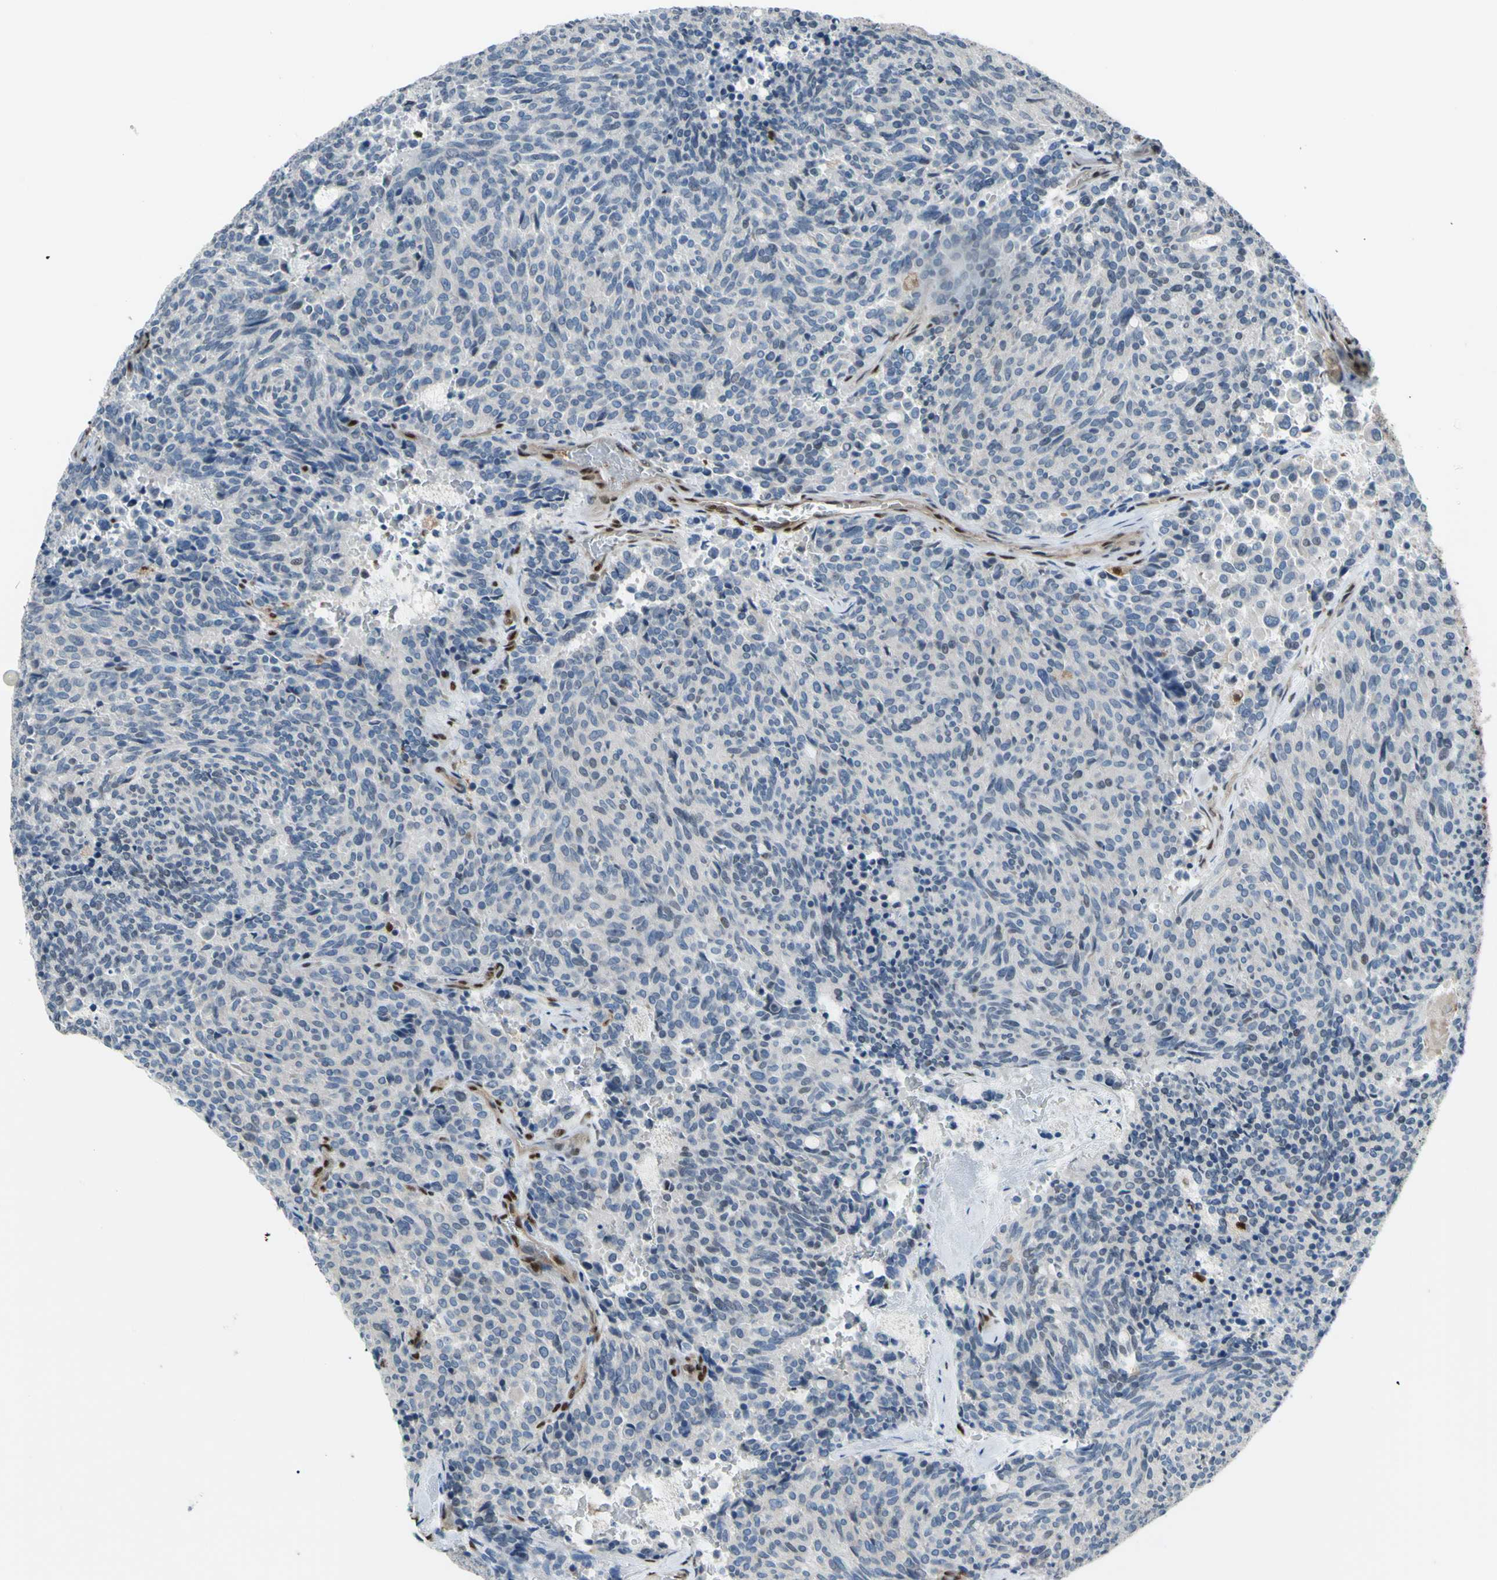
{"staining": {"intensity": "negative", "quantity": "none", "location": "none"}, "tissue": "carcinoid", "cell_type": "Tumor cells", "image_type": "cancer", "snomed": [{"axis": "morphology", "description": "Carcinoid, malignant, NOS"}, {"axis": "topography", "description": "Pancreas"}], "caption": "Photomicrograph shows no protein positivity in tumor cells of carcinoid tissue.", "gene": "FKBP5", "patient": {"sex": "female", "age": 54}}